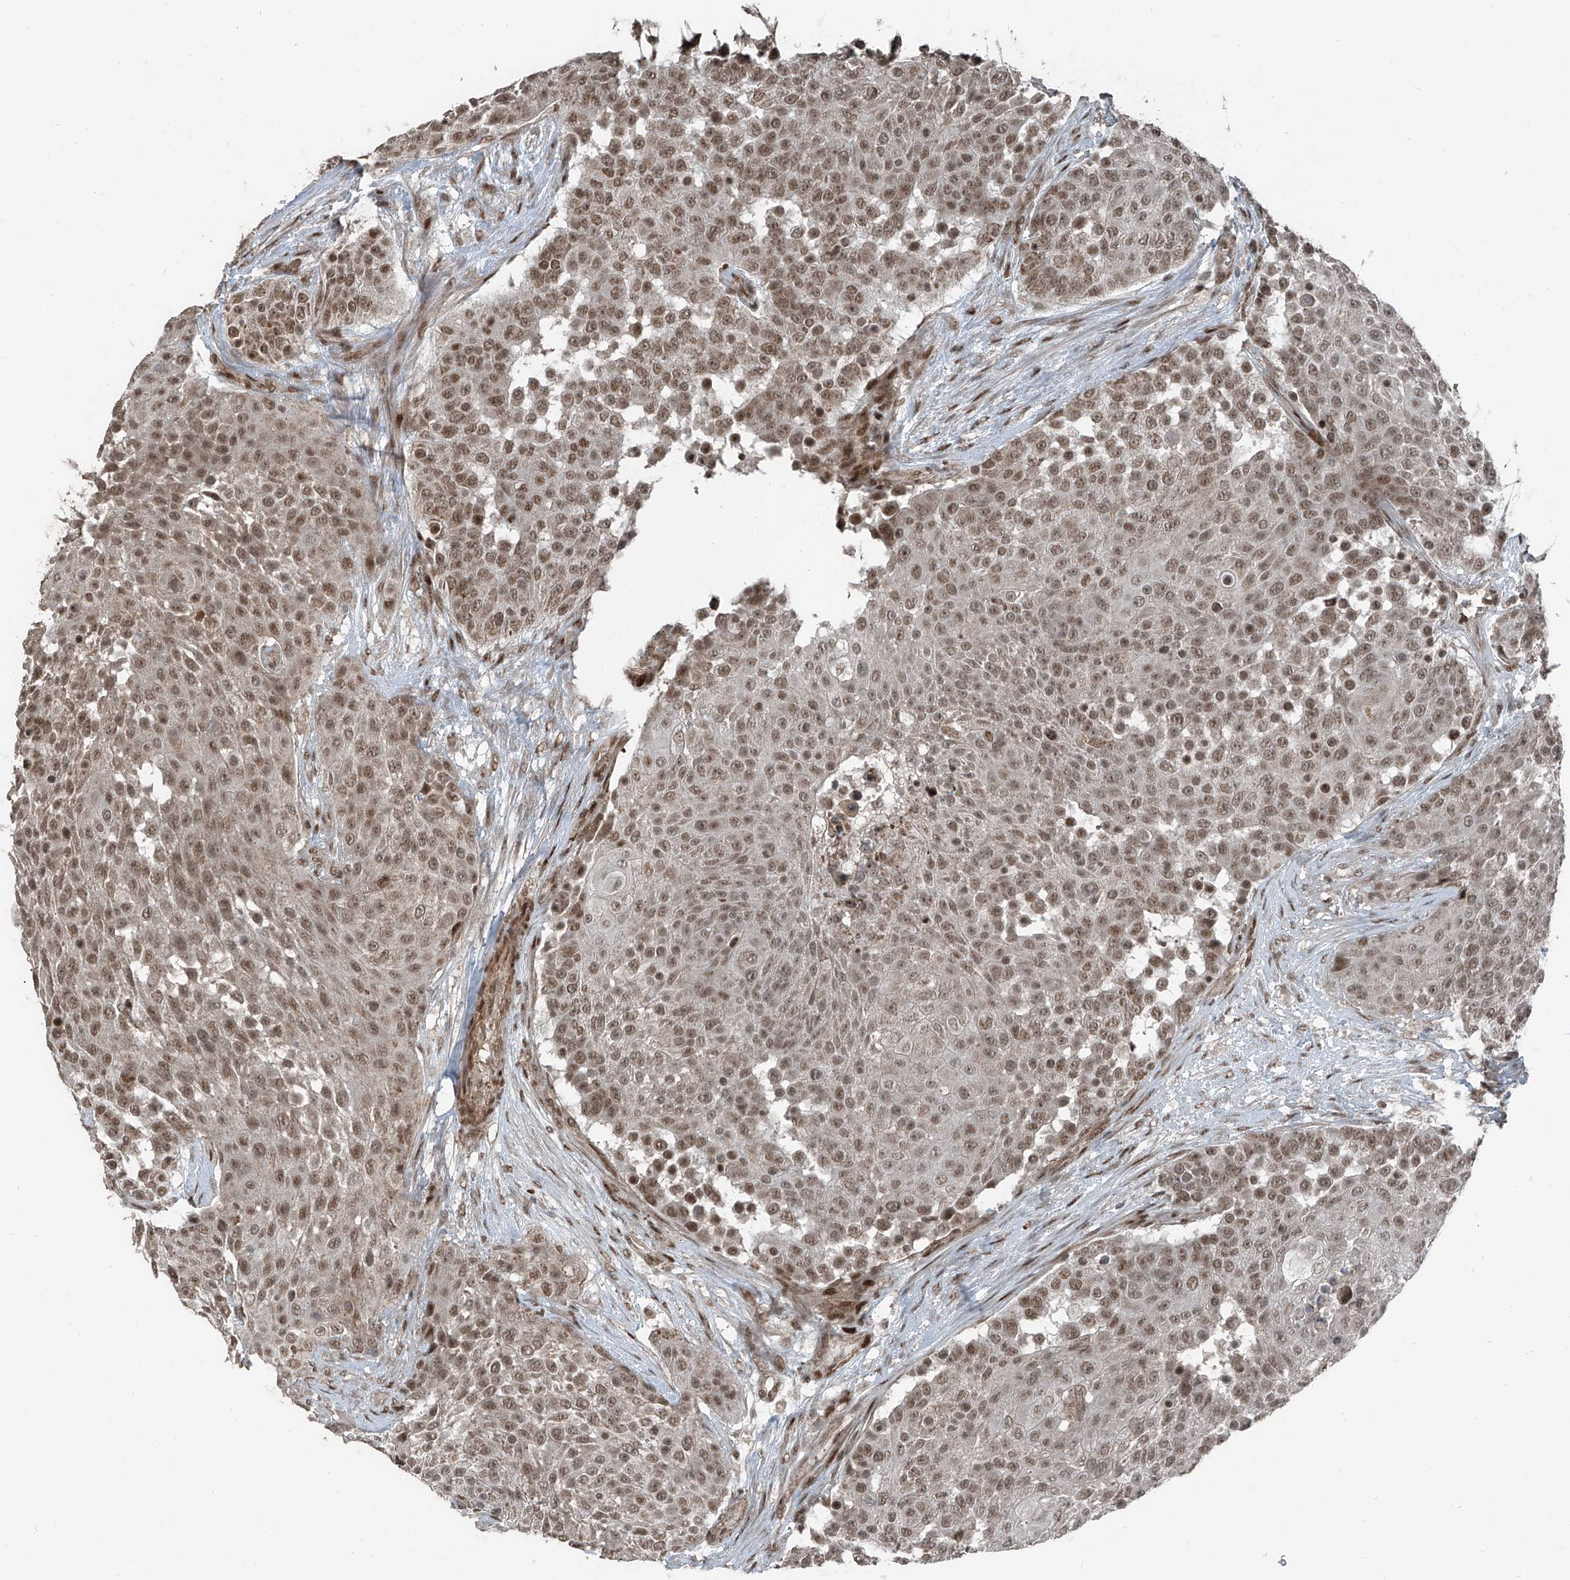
{"staining": {"intensity": "moderate", "quantity": ">75%", "location": "nuclear"}, "tissue": "urothelial cancer", "cell_type": "Tumor cells", "image_type": "cancer", "snomed": [{"axis": "morphology", "description": "Urothelial carcinoma, High grade"}, {"axis": "topography", "description": "Urinary bladder"}], "caption": "Urothelial cancer stained with DAB (3,3'-diaminobenzidine) immunohistochemistry (IHC) reveals medium levels of moderate nuclear expression in approximately >75% of tumor cells.", "gene": "ZNF570", "patient": {"sex": "female", "age": 63}}